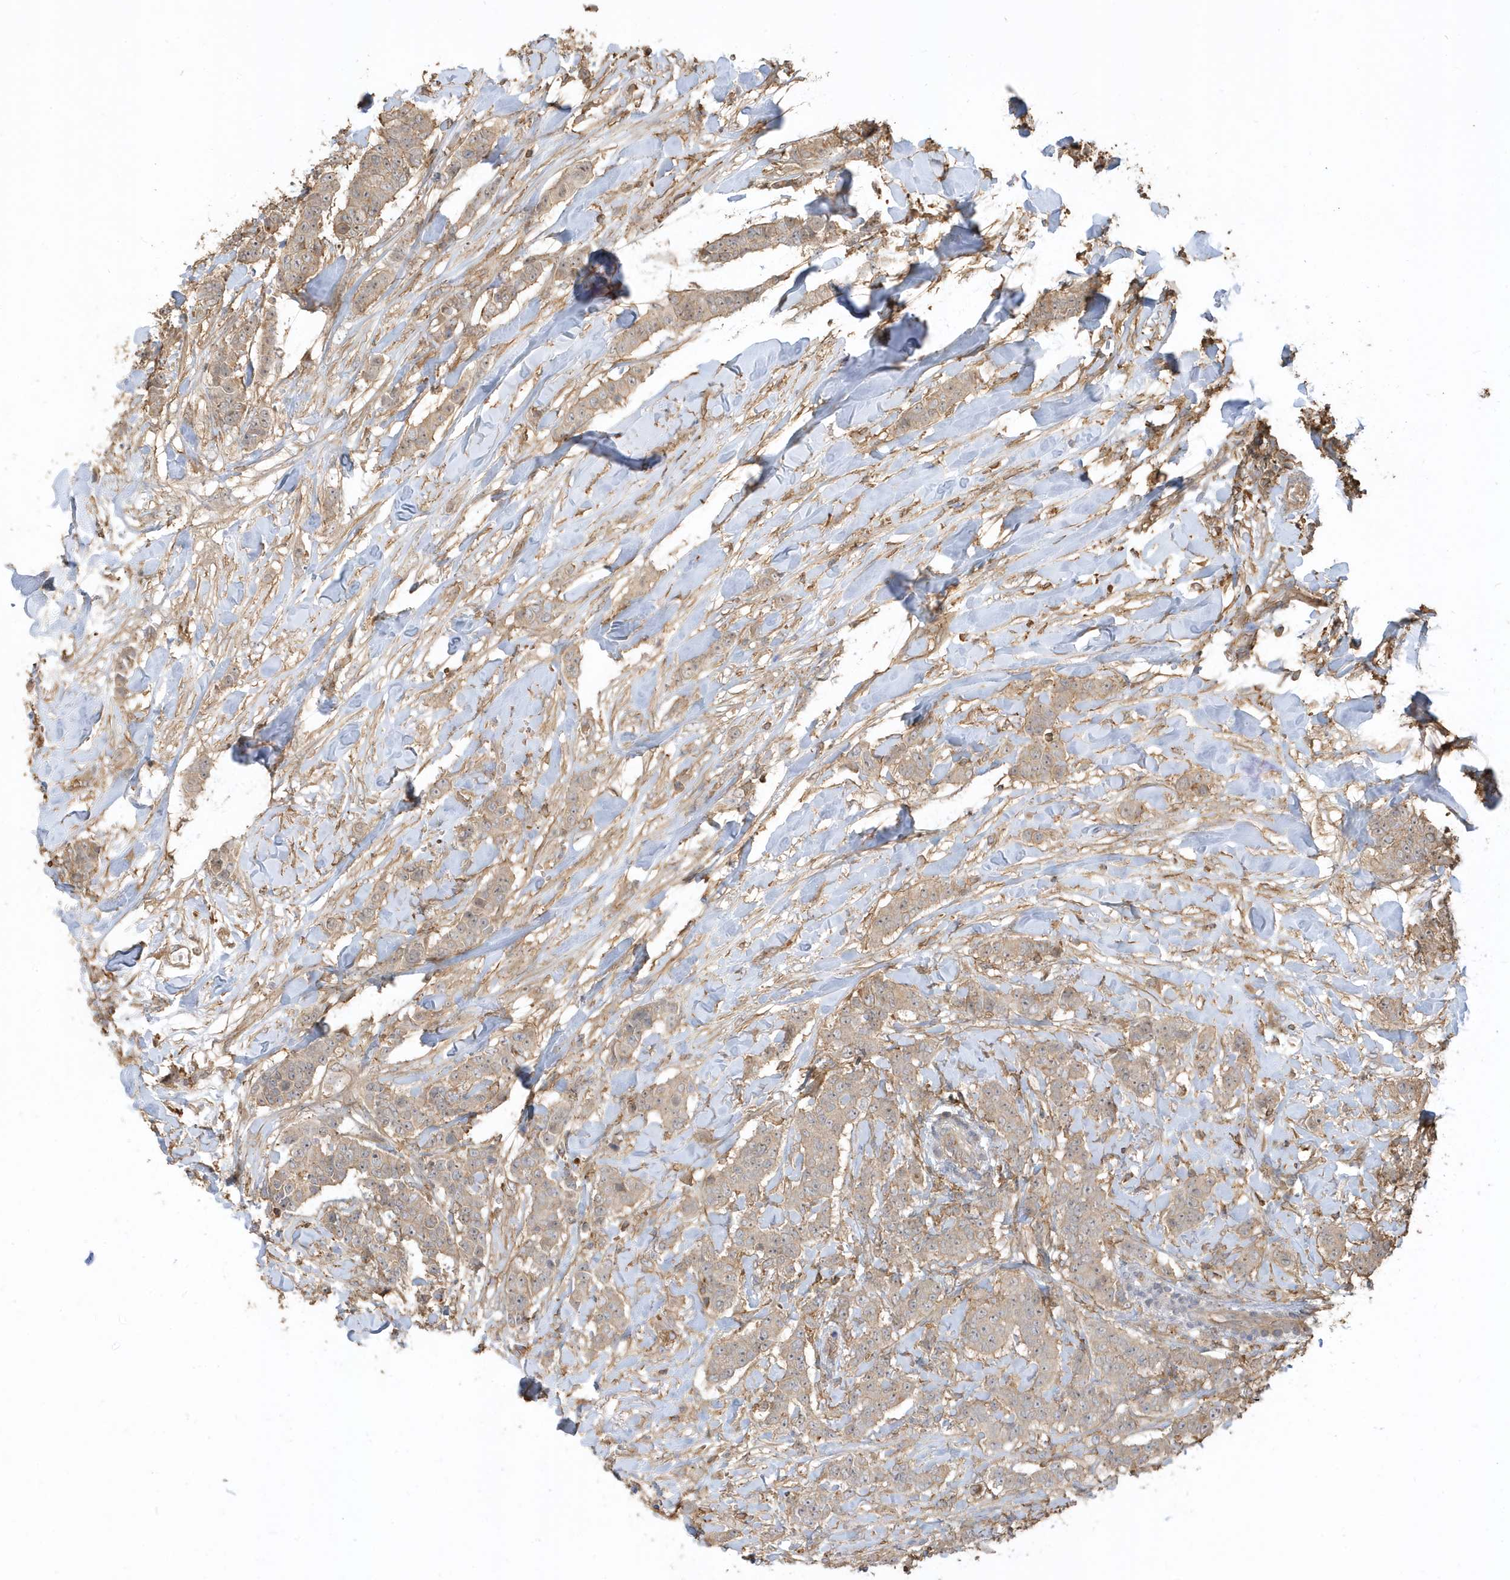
{"staining": {"intensity": "weak", "quantity": "25%-75%", "location": "cytoplasmic/membranous"}, "tissue": "breast cancer", "cell_type": "Tumor cells", "image_type": "cancer", "snomed": [{"axis": "morphology", "description": "Duct carcinoma"}, {"axis": "topography", "description": "Breast"}], "caption": "Invasive ductal carcinoma (breast) tissue displays weak cytoplasmic/membranous expression in approximately 25%-75% of tumor cells Using DAB (brown) and hematoxylin (blue) stains, captured at high magnification using brightfield microscopy.", "gene": "ZBTB8A", "patient": {"sex": "female", "age": 40}}